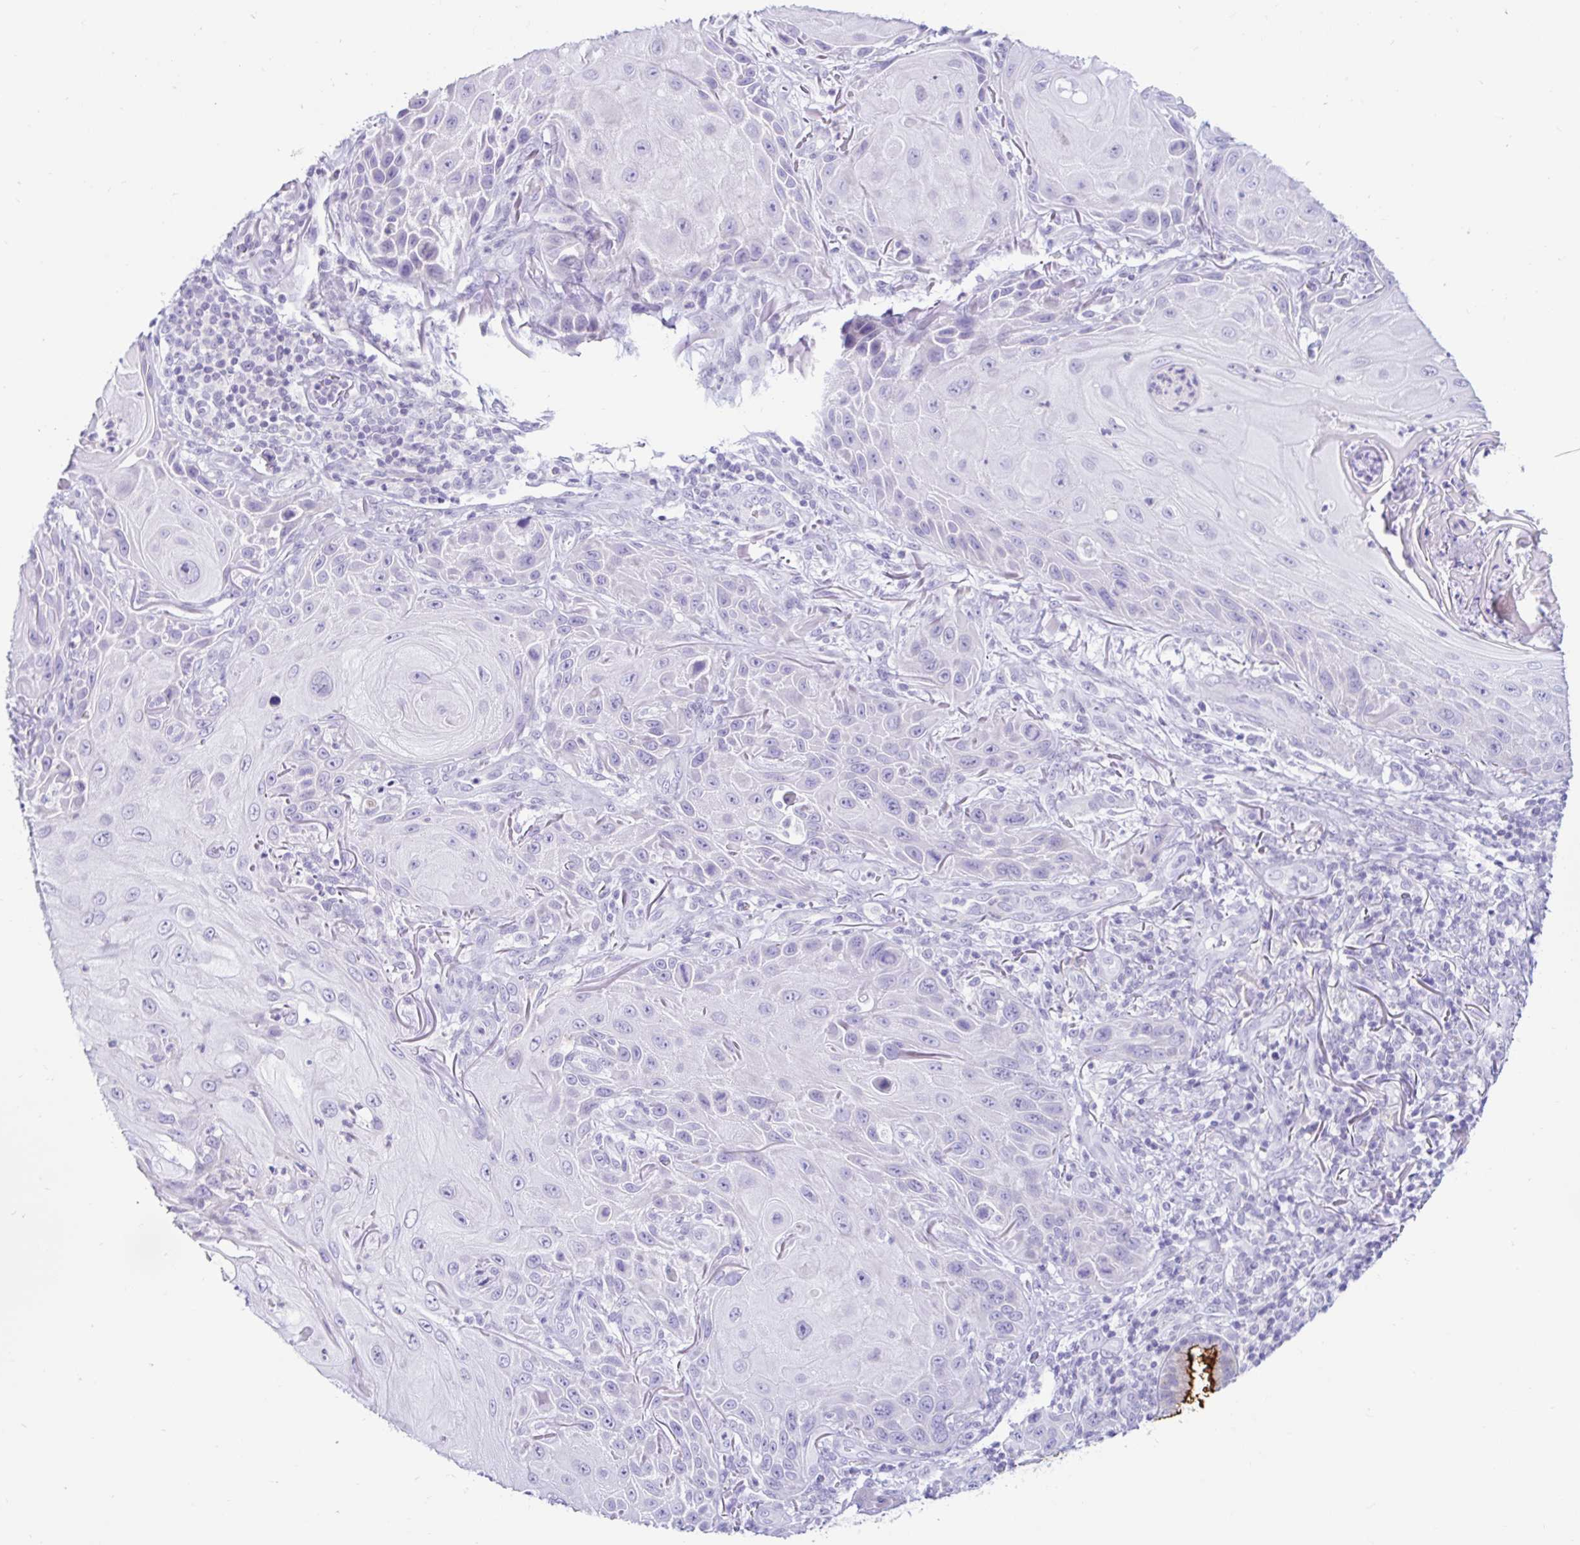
{"staining": {"intensity": "negative", "quantity": "none", "location": "none"}, "tissue": "skin cancer", "cell_type": "Tumor cells", "image_type": "cancer", "snomed": [{"axis": "morphology", "description": "Squamous cell carcinoma, NOS"}, {"axis": "topography", "description": "Skin"}], "caption": "Immunohistochemical staining of squamous cell carcinoma (skin) demonstrates no significant staining in tumor cells.", "gene": "BEST1", "patient": {"sex": "female", "age": 94}}